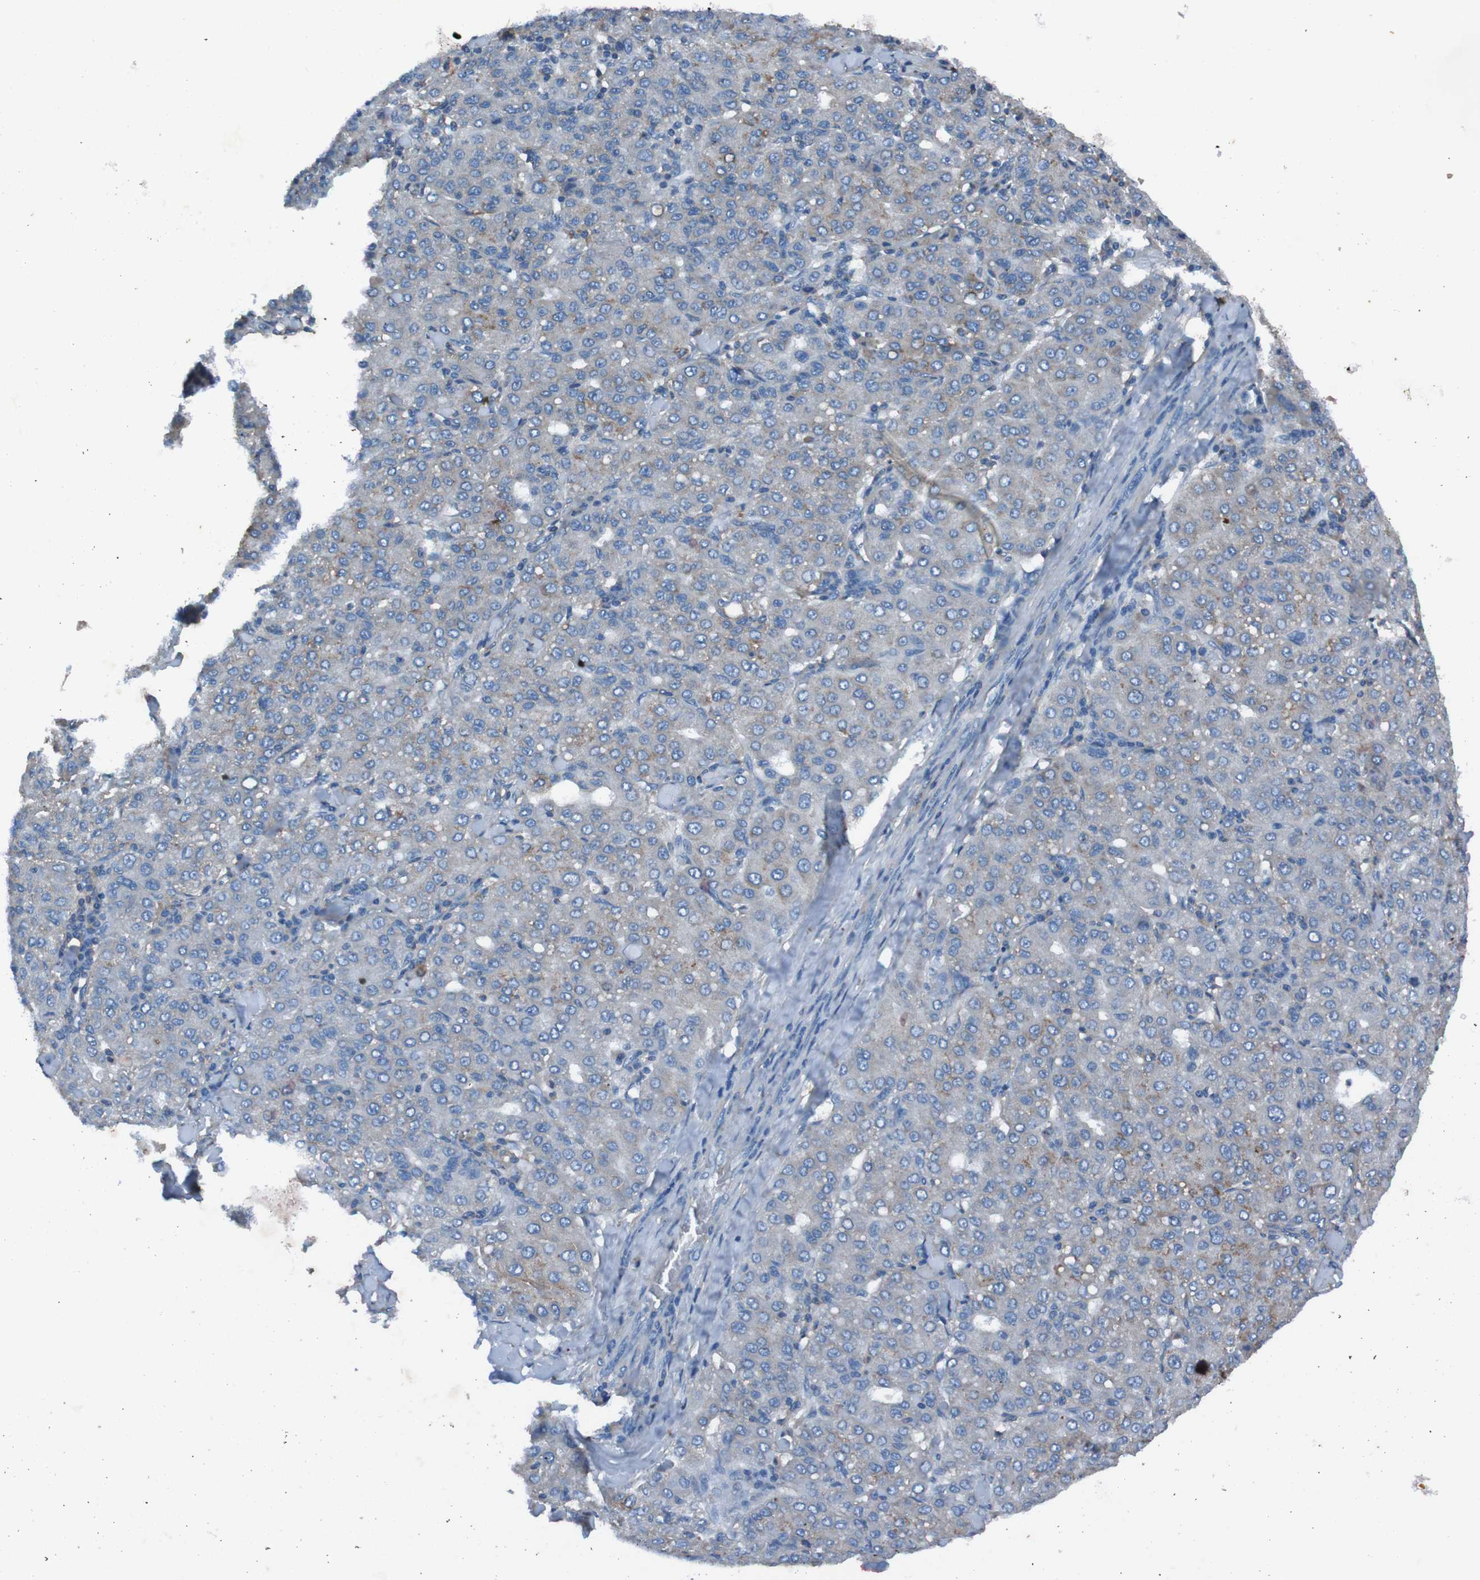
{"staining": {"intensity": "weak", "quantity": "<25%", "location": "cytoplasmic/membranous"}, "tissue": "liver cancer", "cell_type": "Tumor cells", "image_type": "cancer", "snomed": [{"axis": "morphology", "description": "Carcinoma, Hepatocellular, NOS"}, {"axis": "topography", "description": "Liver"}], "caption": "IHC histopathology image of neoplastic tissue: human liver cancer stained with DAB (3,3'-diaminobenzidine) shows no significant protein staining in tumor cells. Brightfield microscopy of immunohistochemistry stained with DAB (3,3'-diaminobenzidine) (brown) and hematoxylin (blue), captured at high magnification.", "gene": "RAB5B", "patient": {"sex": "male", "age": 65}}